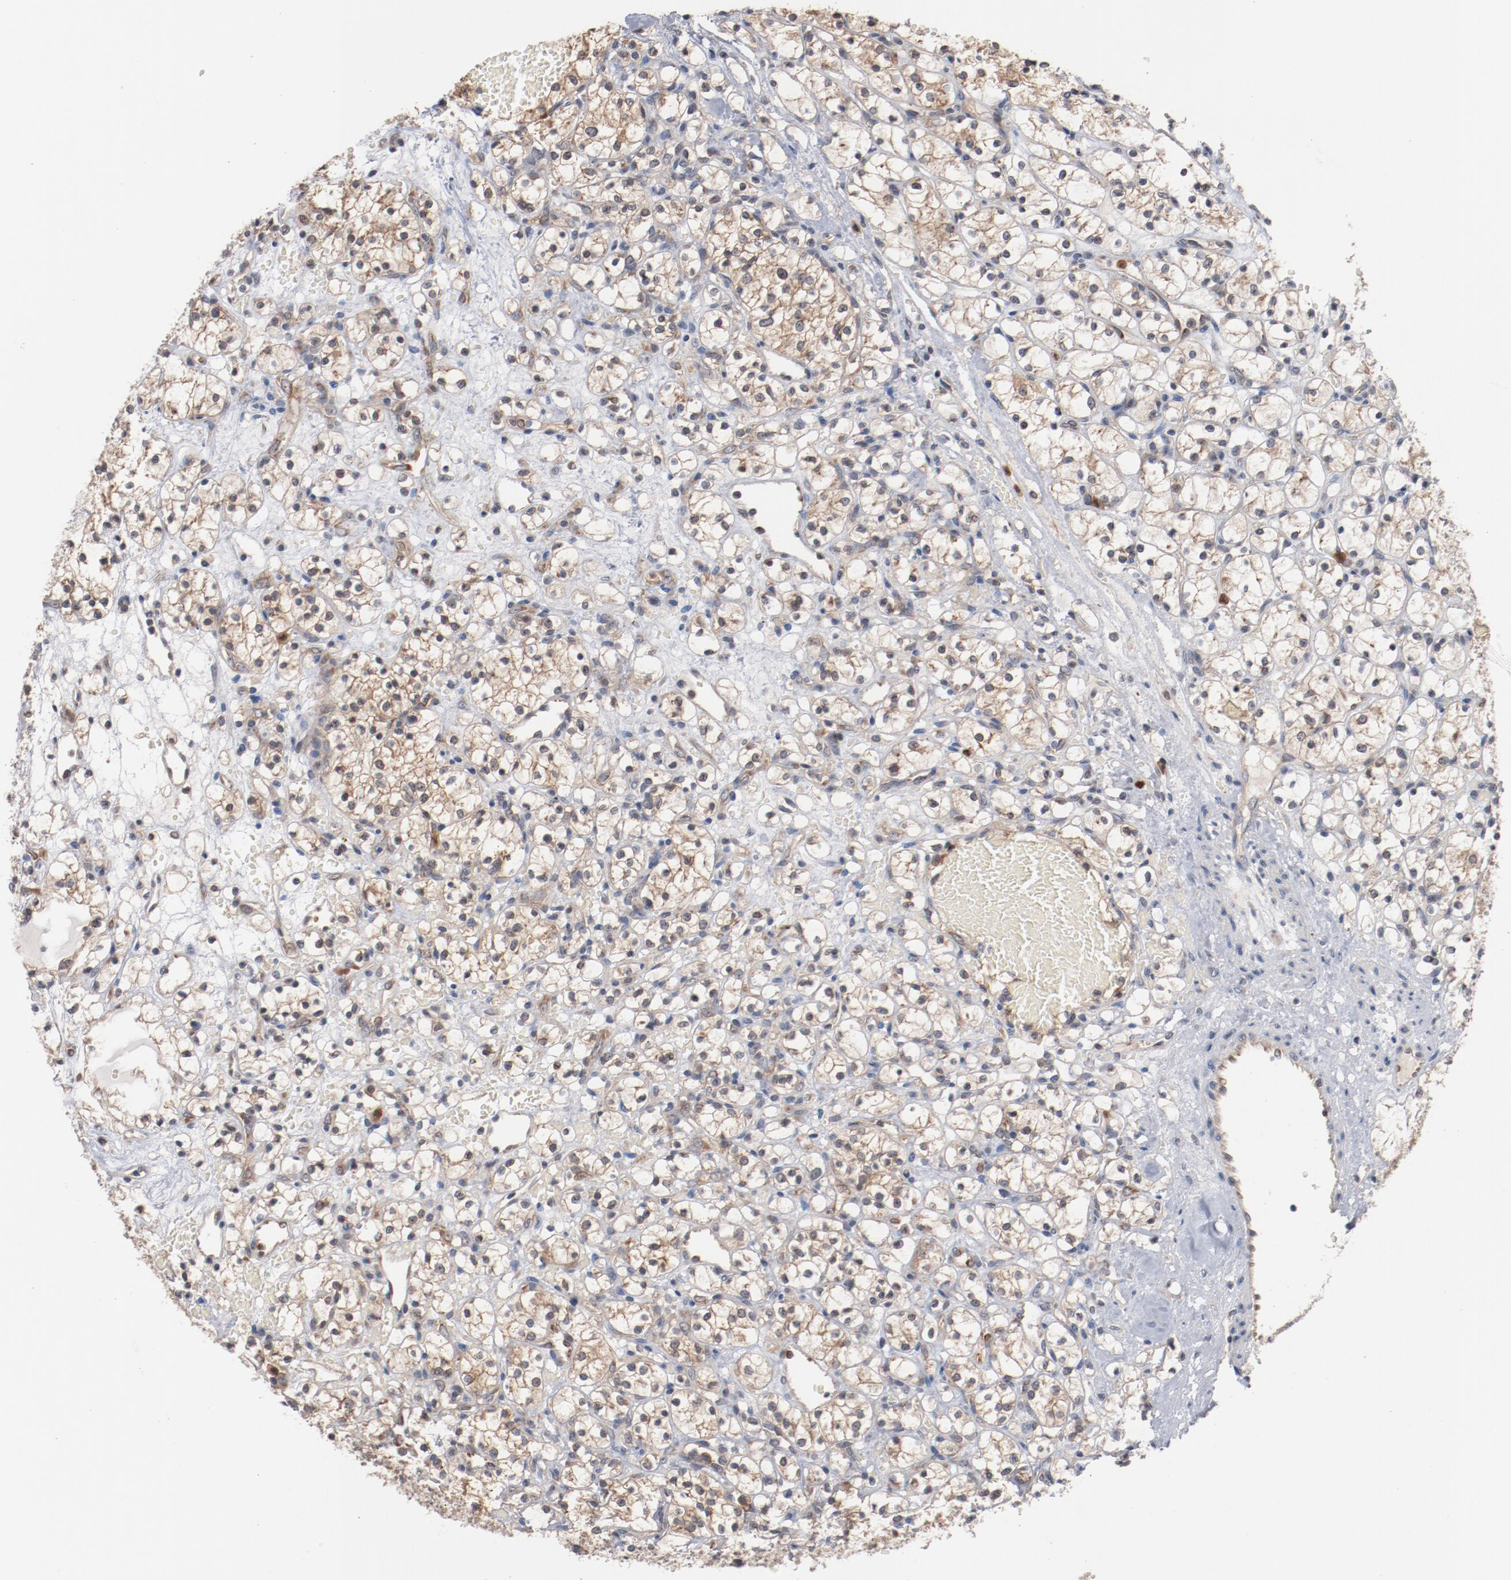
{"staining": {"intensity": "weak", "quantity": "25%-75%", "location": "cytoplasmic/membranous"}, "tissue": "renal cancer", "cell_type": "Tumor cells", "image_type": "cancer", "snomed": [{"axis": "morphology", "description": "Adenocarcinoma, NOS"}, {"axis": "topography", "description": "Kidney"}], "caption": "Adenocarcinoma (renal) was stained to show a protein in brown. There is low levels of weak cytoplasmic/membranous staining in about 25%-75% of tumor cells. The staining was performed using DAB (3,3'-diaminobenzidine) to visualize the protein expression in brown, while the nuclei were stained in blue with hematoxylin (Magnification: 20x).", "gene": "RNASE11", "patient": {"sex": "female", "age": 60}}